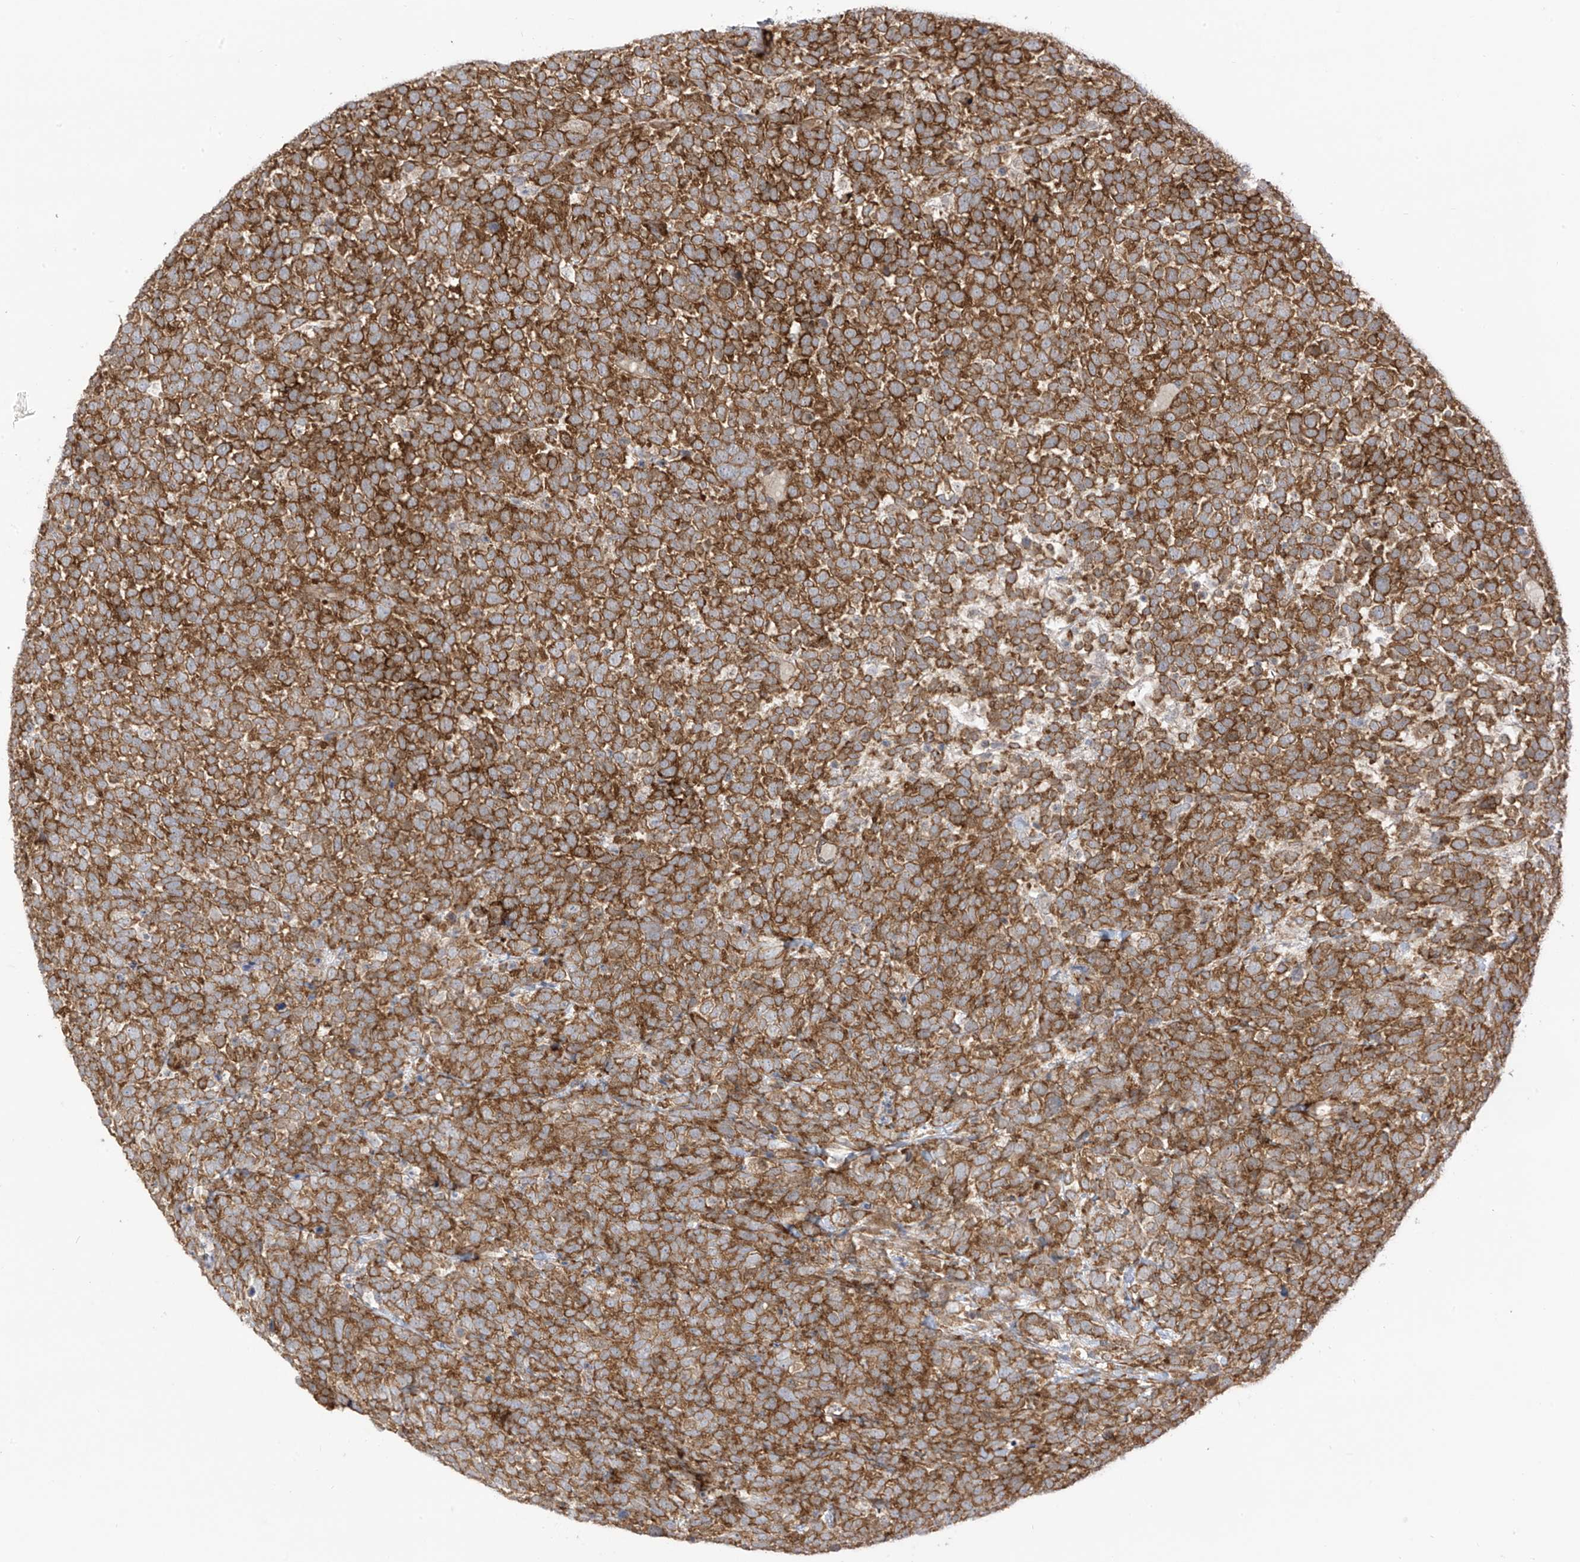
{"staining": {"intensity": "strong", "quantity": ">75%", "location": "cytoplasmic/membranous"}, "tissue": "urothelial cancer", "cell_type": "Tumor cells", "image_type": "cancer", "snomed": [{"axis": "morphology", "description": "Urothelial carcinoma, High grade"}, {"axis": "topography", "description": "Urinary bladder"}], "caption": "About >75% of tumor cells in human urothelial carcinoma (high-grade) demonstrate strong cytoplasmic/membranous protein expression as visualized by brown immunohistochemical staining.", "gene": "REPS1", "patient": {"sex": "female", "age": 82}}